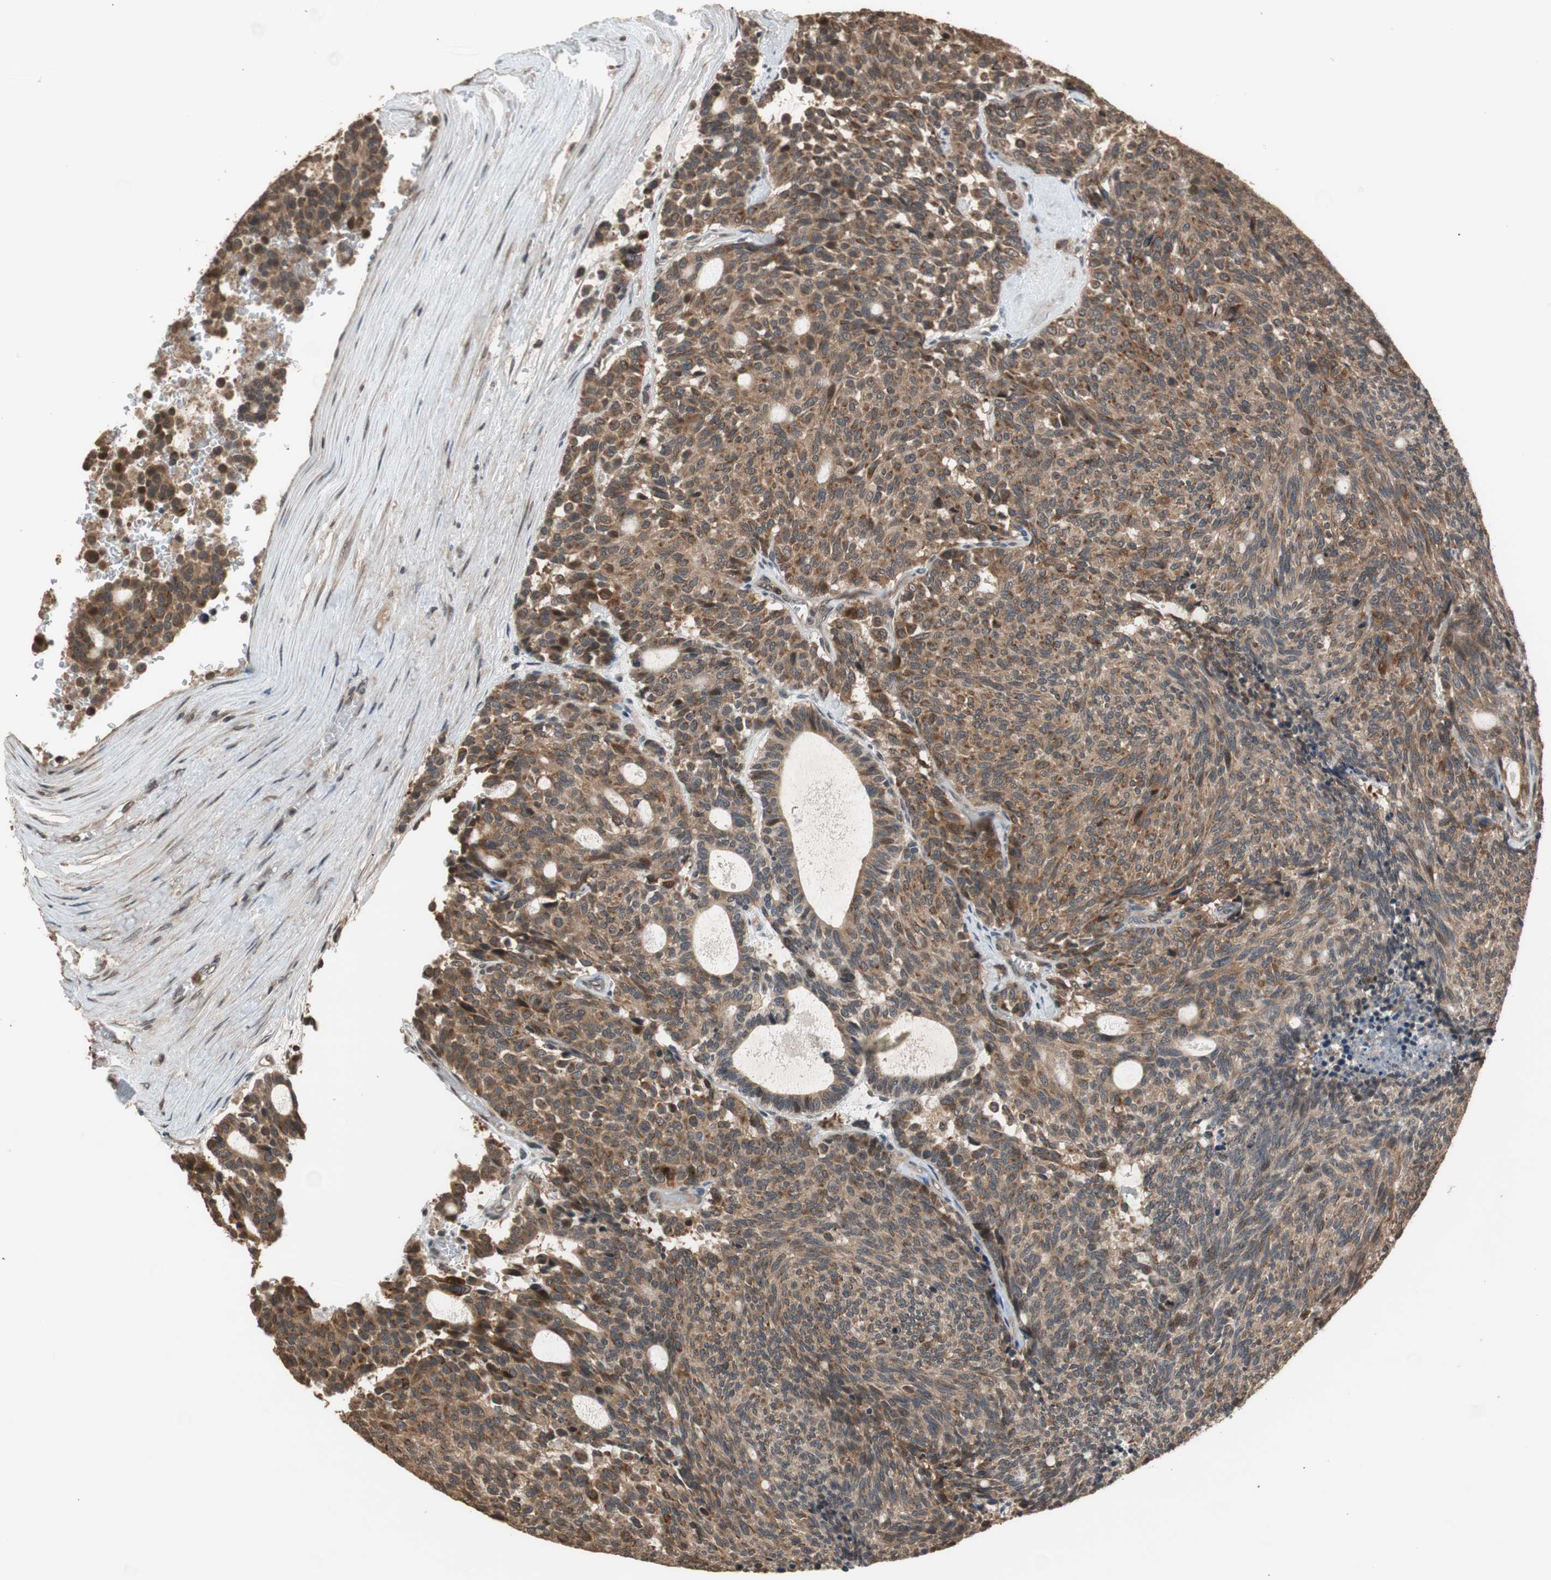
{"staining": {"intensity": "moderate", "quantity": ">75%", "location": "cytoplasmic/membranous"}, "tissue": "carcinoid", "cell_type": "Tumor cells", "image_type": "cancer", "snomed": [{"axis": "morphology", "description": "Carcinoid, malignant, NOS"}, {"axis": "topography", "description": "Pancreas"}], "caption": "Malignant carcinoid was stained to show a protein in brown. There is medium levels of moderate cytoplasmic/membranous staining in approximately >75% of tumor cells.", "gene": "TMEM230", "patient": {"sex": "female", "age": 54}}